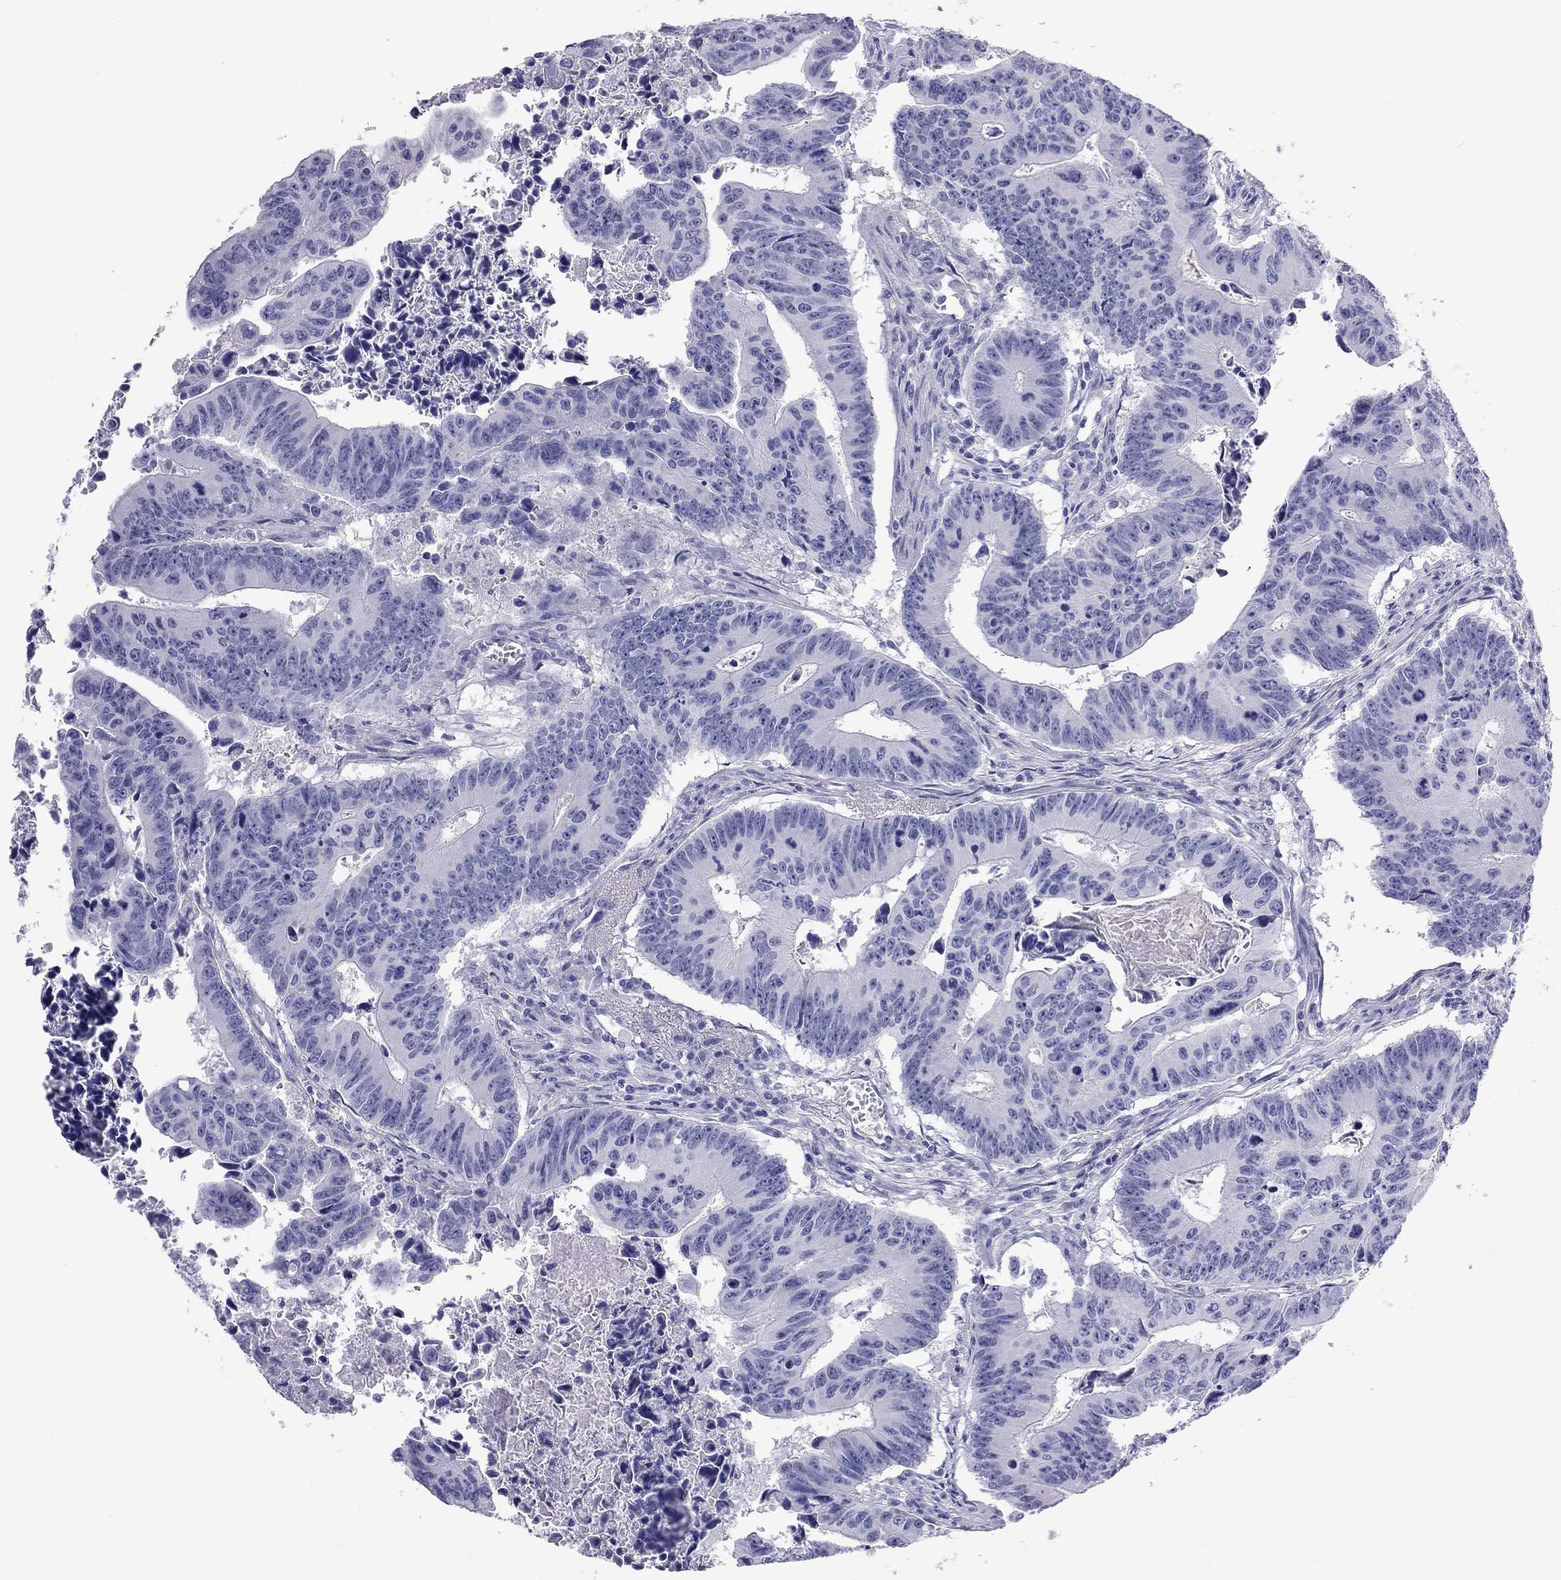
{"staining": {"intensity": "negative", "quantity": "none", "location": "none"}, "tissue": "colorectal cancer", "cell_type": "Tumor cells", "image_type": "cancer", "snomed": [{"axis": "morphology", "description": "Adenocarcinoma, NOS"}, {"axis": "topography", "description": "Colon"}], "caption": "There is no significant expression in tumor cells of colorectal adenocarcinoma.", "gene": "FSCN3", "patient": {"sex": "female", "age": 87}}